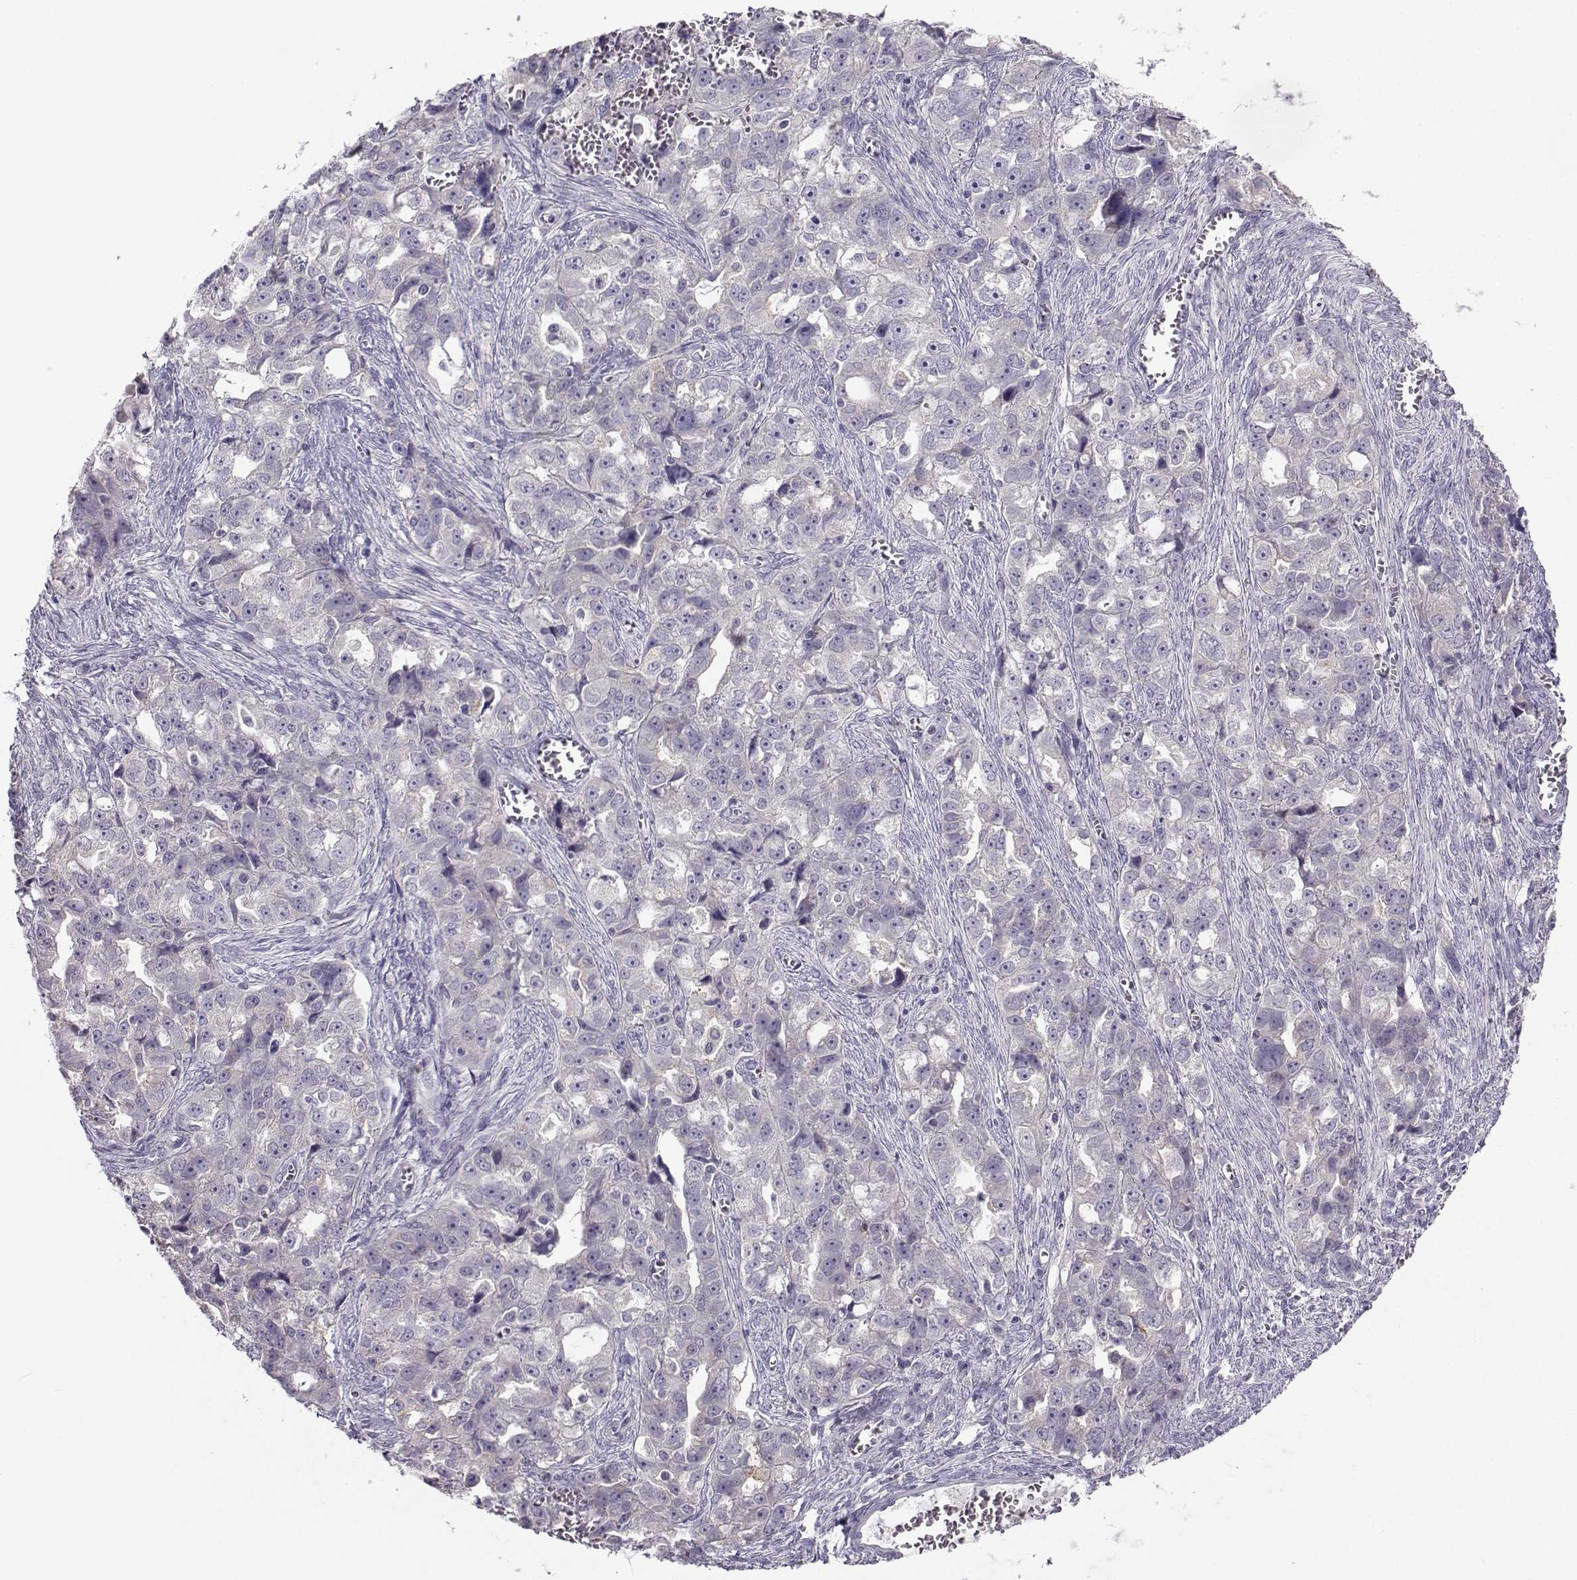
{"staining": {"intensity": "negative", "quantity": "none", "location": "none"}, "tissue": "ovarian cancer", "cell_type": "Tumor cells", "image_type": "cancer", "snomed": [{"axis": "morphology", "description": "Cystadenocarcinoma, serous, NOS"}, {"axis": "topography", "description": "Ovary"}], "caption": "IHC histopathology image of neoplastic tissue: human ovarian cancer stained with DAB reveals no significant protein expression in tumor cells.", "gene": "FCAMR", "patient": {"sex": "female", "age": 51}}